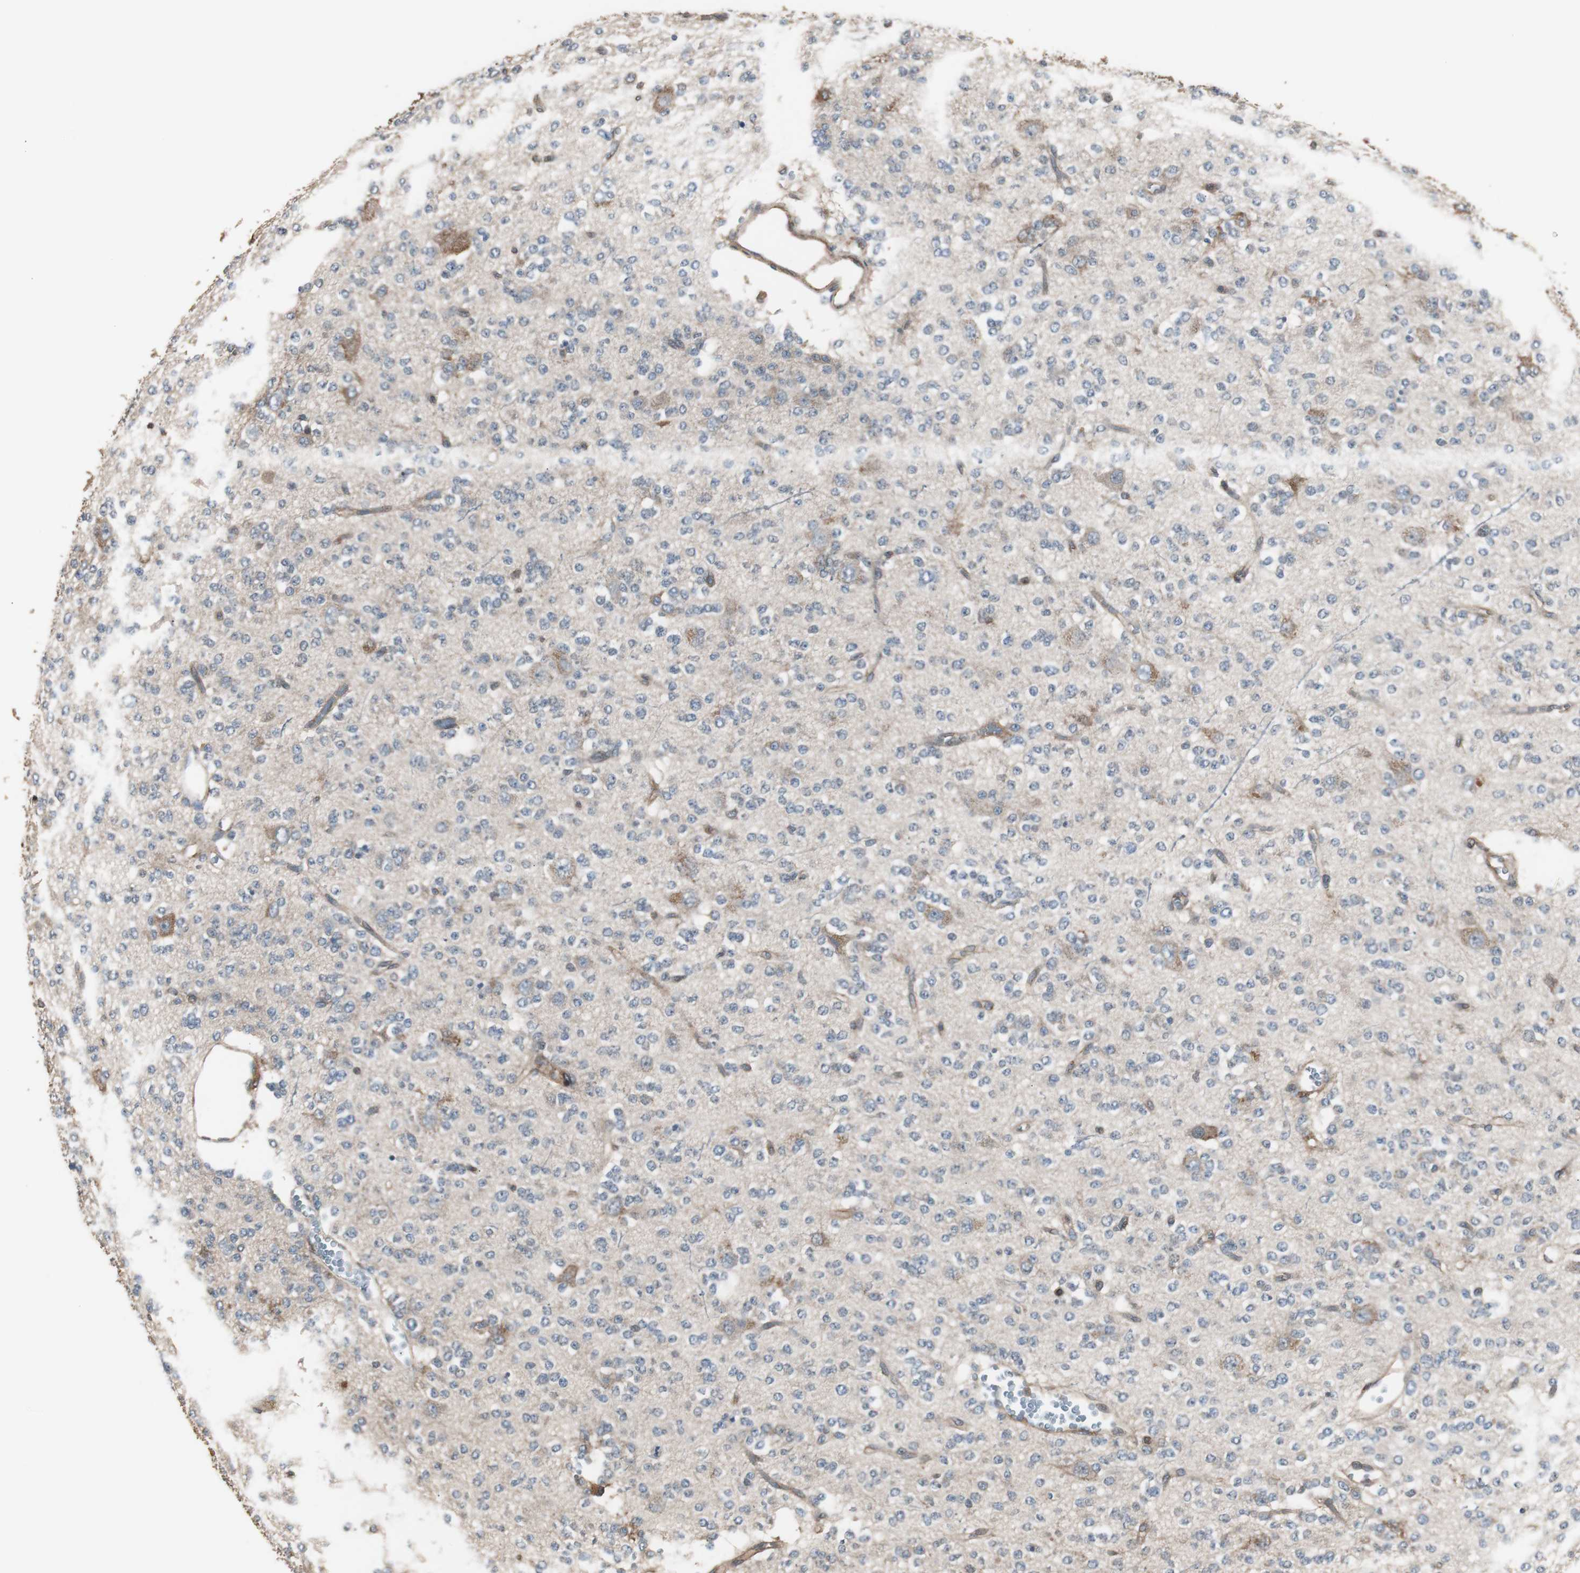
{"staining": {"intensity": "weak", "quantity": "<25%", "location": "cytoplasmic/membranous"}, "tissue": "glioma", "cell_type": "Tumor cells", "image_type": "cancer", "snomed": [{"axis": "morphology", "description": "Glioma, malignant, Low grade"}, {"axis": "topography", "description": "Brain"}], "caption": "The immunohistochemistry (IHC) micrograph has no significant expression in tumor cells of glioma tissue.", "gene": "CAPNS1", "patient": {"sex": "male", "age": 38}}